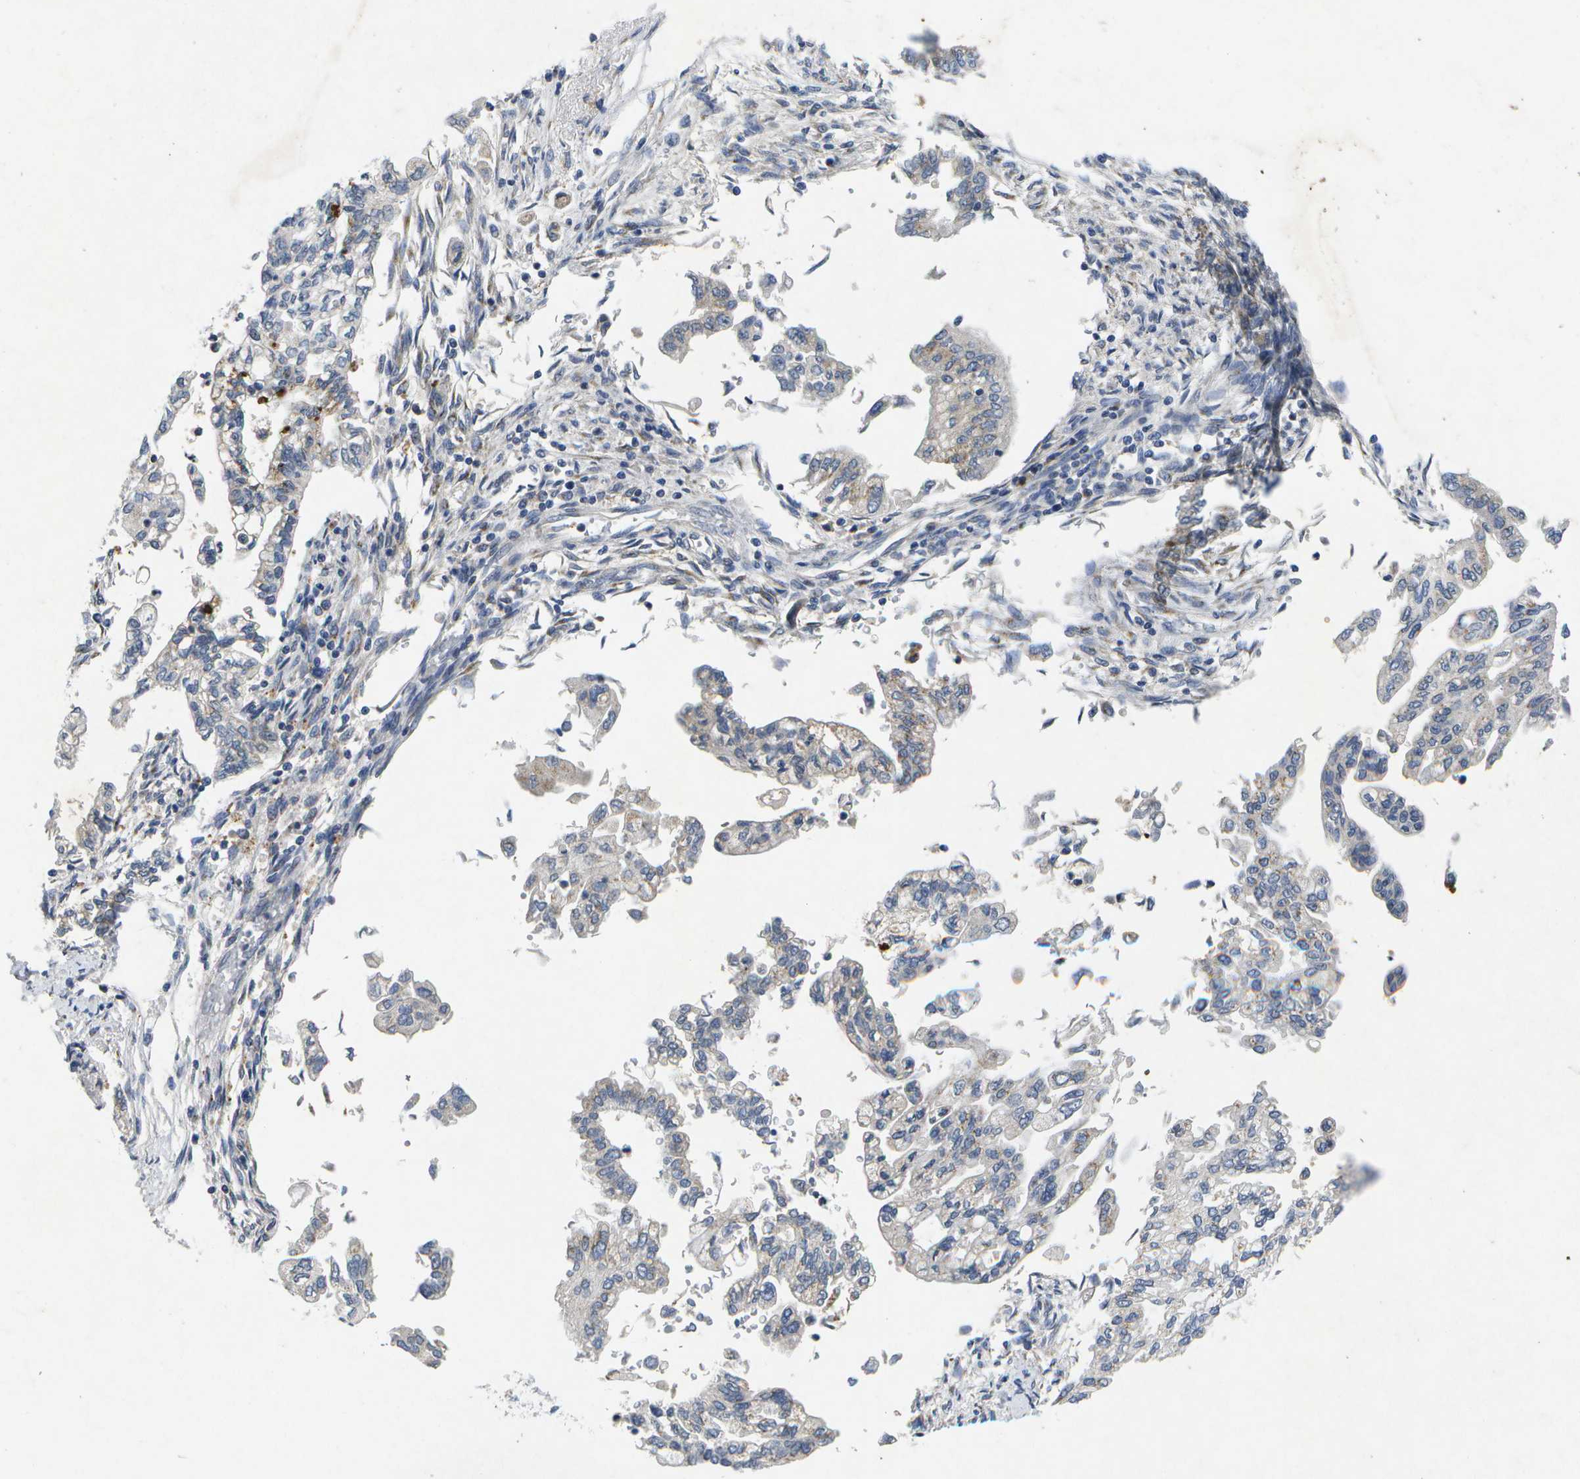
{"staining": {"intensity": "negative", "quantity": "none", "location": "none"}, "tissue": "pancreatic cancer", "cell_type": "Tumor cells", "image_type": "cancer", "snomed": [{"axis": "morphology", "description": "Normal tissue, NOS"}, {"axis": "topography", "description": "Pancreas"}], "caption": "Immunohistochemistry of pancreatic cancer shows no expression in tumor cells. (Immunohistochemistry (ihc), brightfield microscopy, high magnification).", "gene": "KDELR1", "patient": {"sex": "male", "age": 42}}